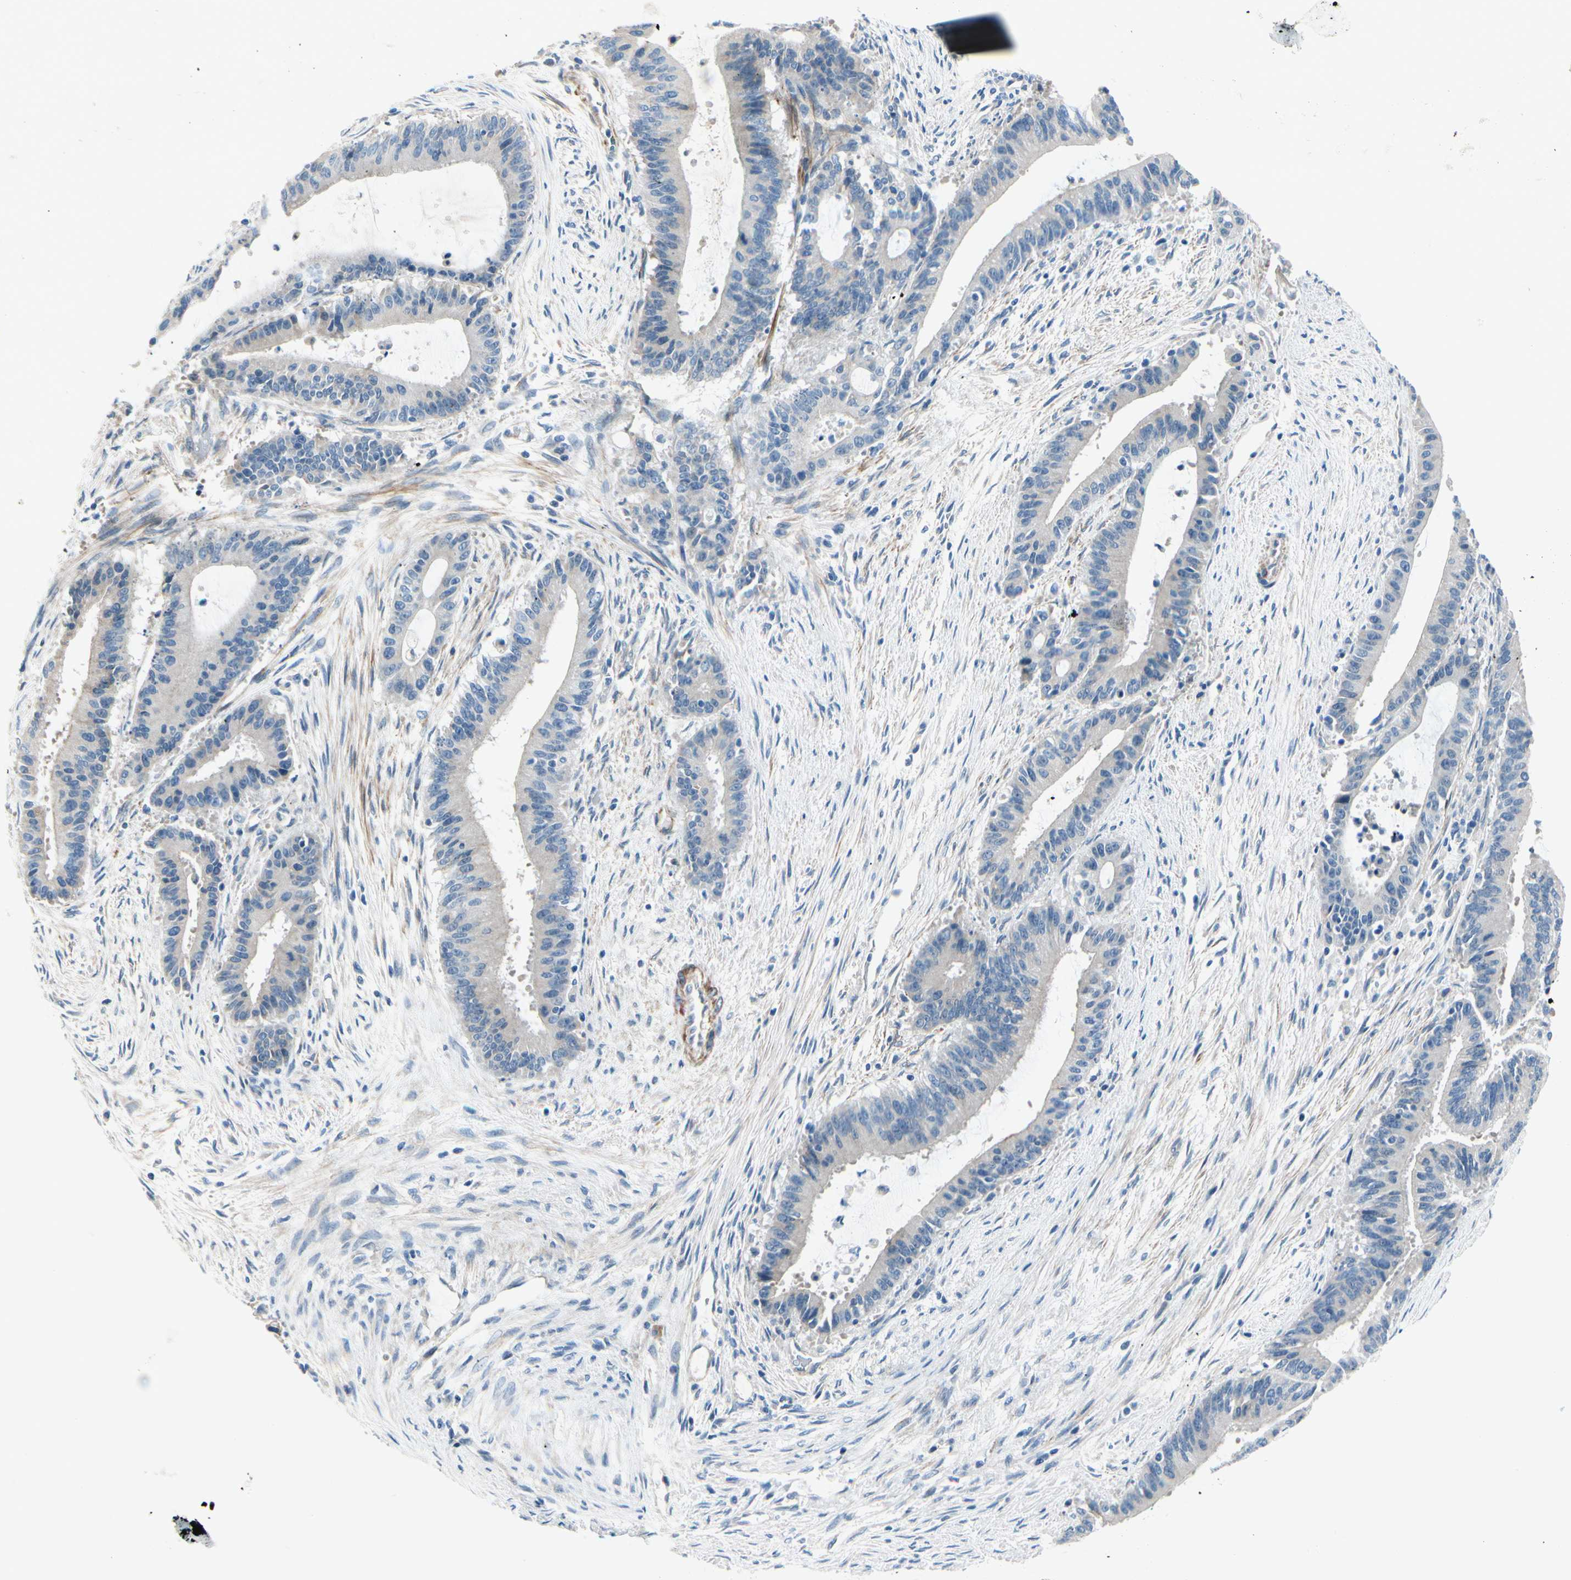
{"staining": {"intensity": "negative", "quantity": "none", "location": "none"}, "tissue": "liver cancer", "cell_type": "Tumor cells", "image_type": "cancer", "snomed": [{"axis": "morphology", "description": "Cholangiocarcinoma"}, {"axis": "topography", "description": "Liver"}], "caption": "Immunohistochemistry of cholangiocarcinoma (liver) exhibits no staining in tumor cells.", "gene": "FCER2", "patient": {"sex": "female", "age": 73}}